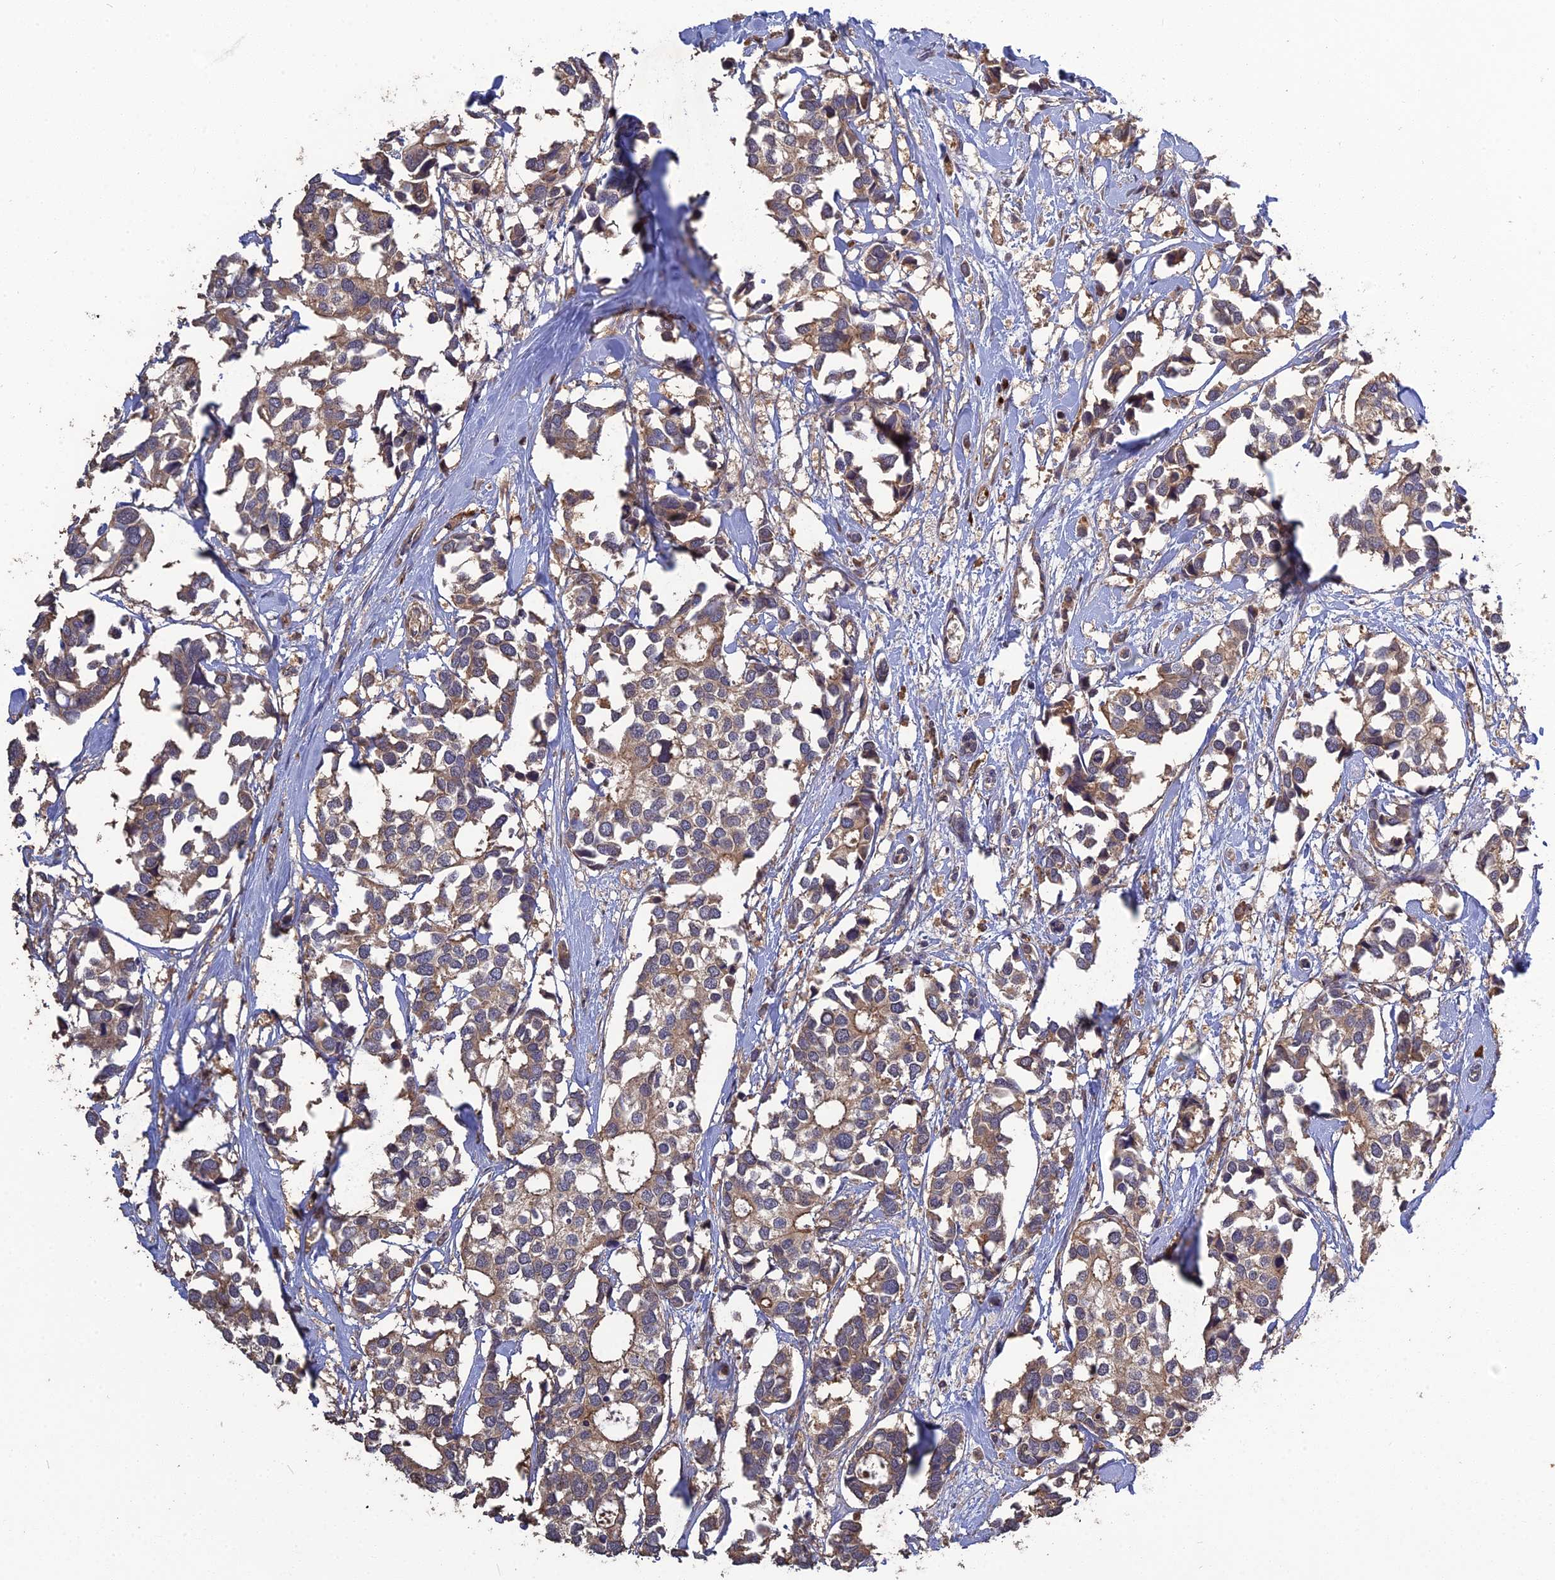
{"staining": {"intensity": "weak", "quantity": ">75%", "location": "cytoplasmic/membranous"}, "tissue": "breast cancer", "cell_type": "Tumor cells", "image_type": "cancer", "snomed": [{"axis": "morphology", "description": "Duct carcinoma"}, {"axis": "topography", "description": "Breast"}], "caption": "IHC staining of breast invasive ductal carcinoma, which demonstrates low levels of weak cytoplasmic/membranous expression in approximately >75% of tumor cells indicating weak cytoplasmic/membranous protein expression. The staining was performed using DAB (brown) for protein detection and nuclei were counterstained in hematoxylin (blue).", "gene": "ARHGAP40", "patient": {"sex": "female", "age": 83}}